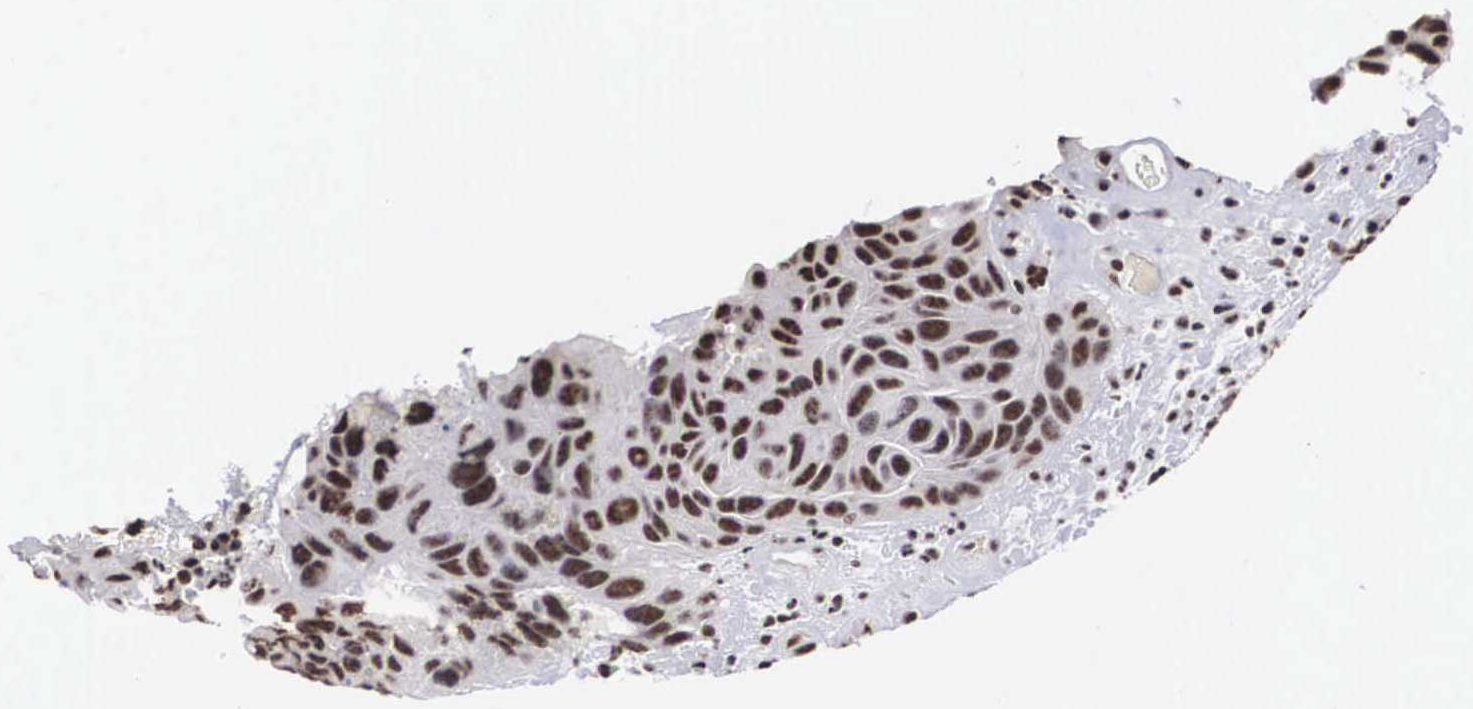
{"staining": {"intensity": "moderate", "quantity": ">75%", "location": "nuclear"}, "tissue": "urothelial cancer", "cell_type": "Tumor cells", "image_type": "cancer", "snomed": [{"axis": "morphology", "description": "Urothelial carcinoma, High grade"}, {"axis": "topography", "description": "Urinary bladder"}], "caption": "IHC (DAB) staining of urothelial carcinoma (high-grade) displays moderate nuclear protein expression in about >75% of tumor cells. (Brightfield microscopy of DAB IHC at high magnification).", "gene": "ACIN1", "patient": {"sex": "male", "age": 66}}